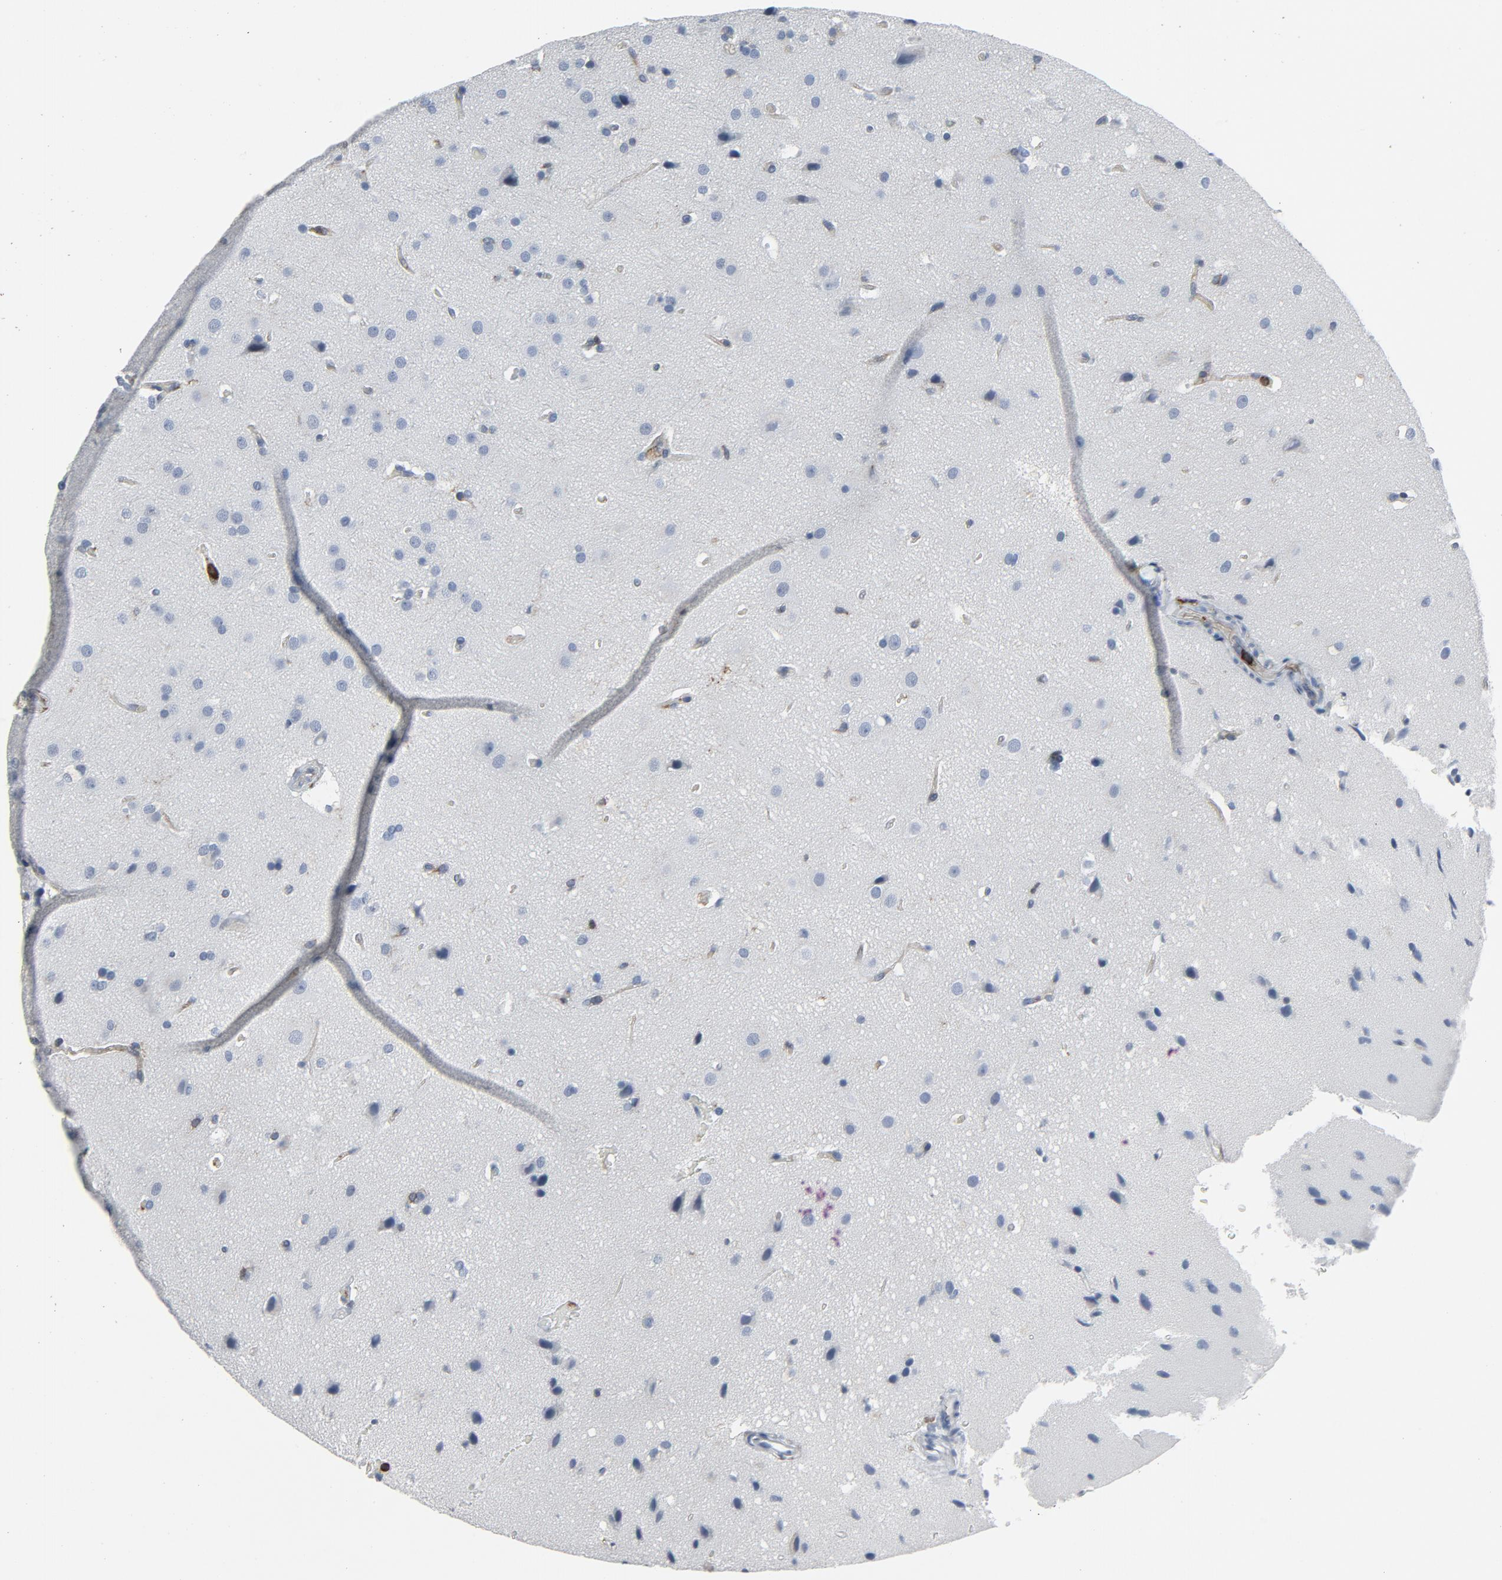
{"staining": {"intensity": "negative", "quantity": "none", "location": "none"}, "tissue": "glioma", "cell_type": "Tumor cells", "image_type": "cancer", "snomed": [{"axis": "morphology", "description": "Glioma, malignant, Low grade"}, {"axis": "topography", "description": "Cerebral cortex"}], "caption": "DAB (3,3'-diaminobenzidine) immunohistochemical staining of human glioma reveals no significant staining in tumor cells. (Immunohistochemistry, brightfield microscopy, high magnification).", "gene": "LCP2", "patient": {"sex": "female", "age": 47}}